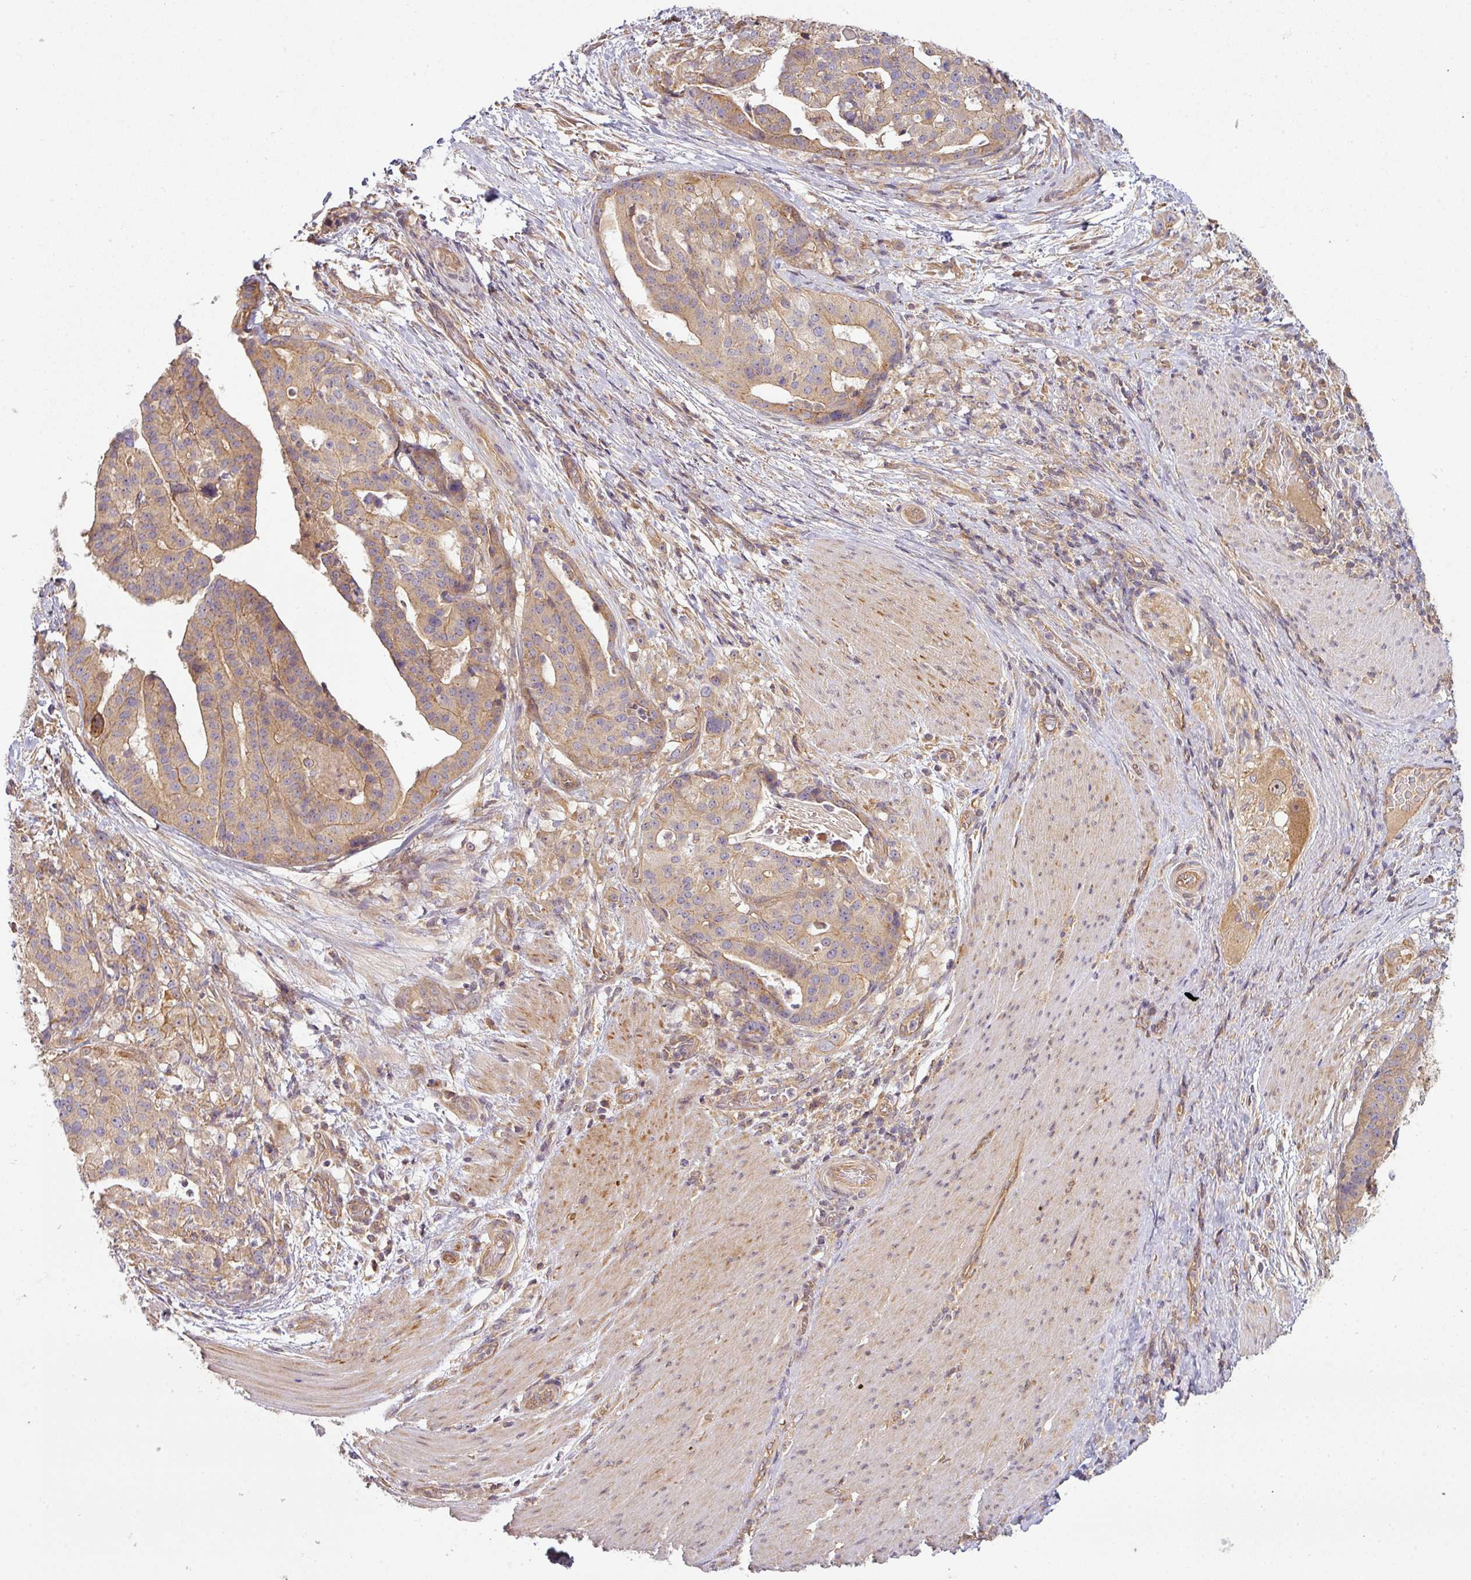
{"staining": {"intensity": "weak", "quantity": "25%-75%", "location": "cytoplasmic/membranous"}, "tissue": "stomach cancer", "cell_type": "Tumor cells", "image_type": "cancer", "snomed": [{"axis": "morphology", "description": "Adenocarcinoma, NOS"}, {"axis": "topography", "description": "Stomach"}], "caption": "The photomicrograph exhibits immunohistochemical staining of stomach cancer. There is weak cytoplasmic/membranous positivity is identified in approximately 25%-75% of tumor cells. (DAB (3,3'-diaminobenzidine) = brown stain, brightfield microscopy at high magnification).", "gene": "RNF31", "patient": {"sex": "male", "age": 48}}